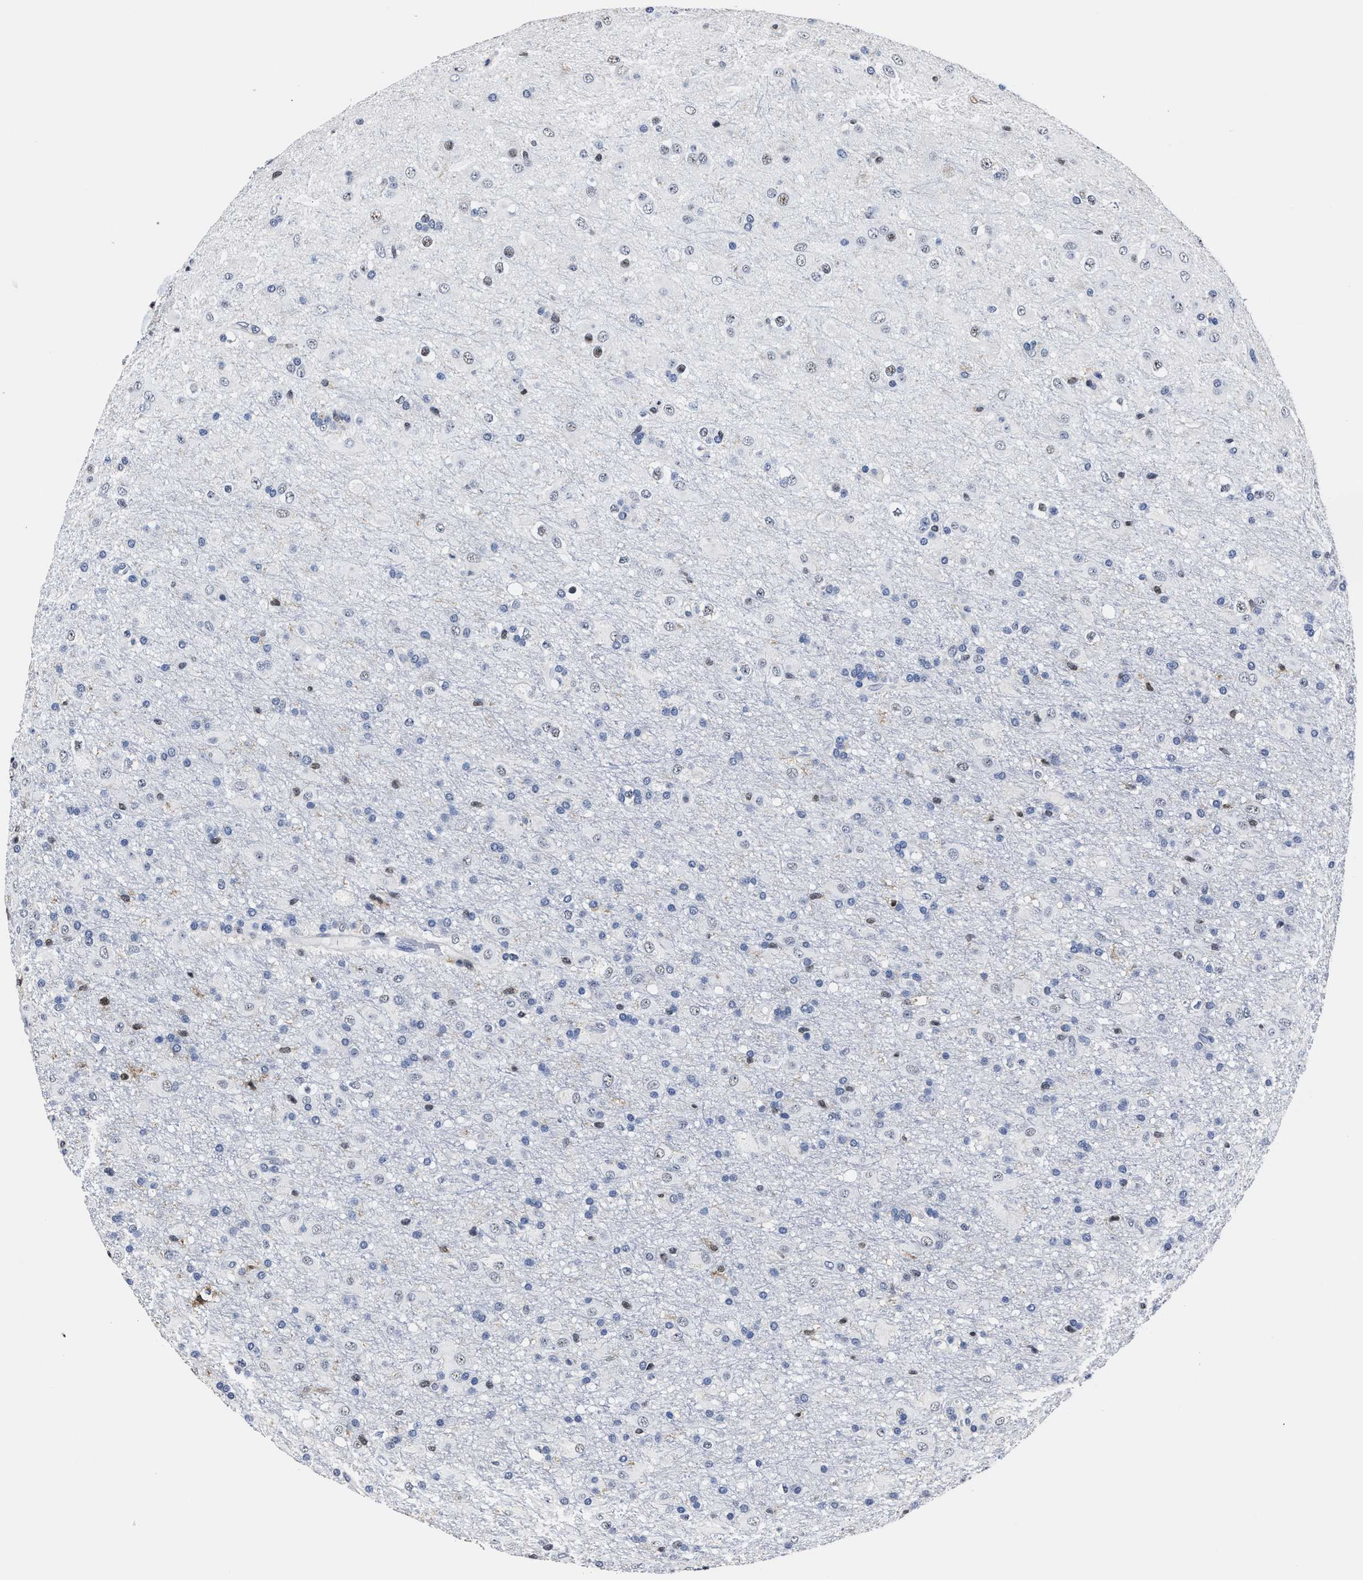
{"staining": {"intensity": "negative", "quantity": "none", "location": "none"}, "tissue": "glioma", "cell_type": "Tumor cells", "image_type": "cancer", "snomed": [{"axis": "morphology", "description": "Glioma, malignant, Low grade"}, {"axis": "topography", "description": "Brain"}], "caption": "High magnification brightfield microscopy of glioma stained with DAB (brown) and counterstained with hematoxylin (blue): tumor cells show no significant positivity.", "gene": "PRPF4B", "patient": {"sex": "male", "age": 65}}